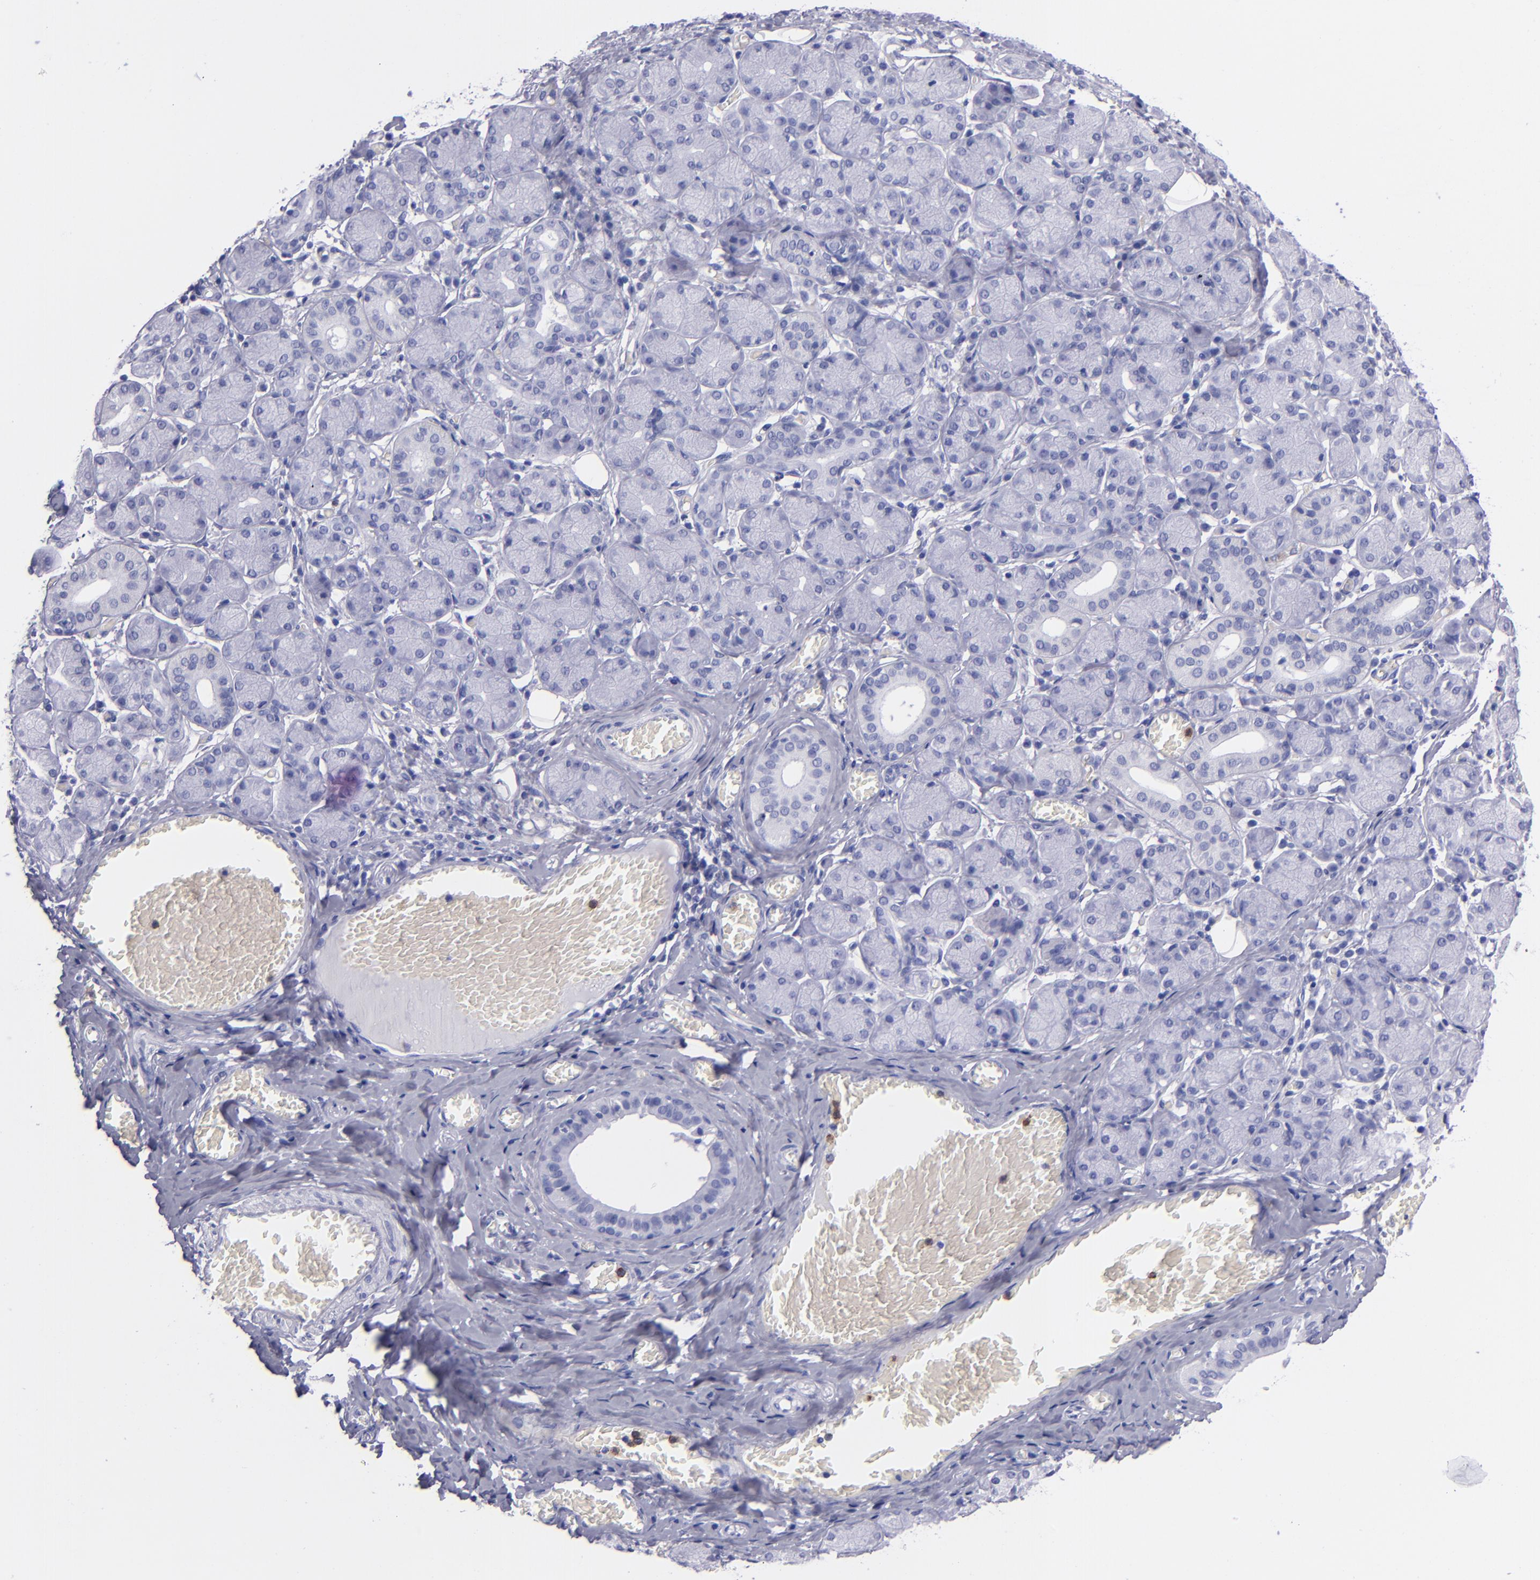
{"staining": {"intensity": "negative", "quantity": "none", "location": "none"}, "tissue": "salivary gland", "cell_type": "Glandular cells", "image_type": "normal", "snomed": [{"axis": "morphology", "description": "Normal tissue, NOS"}, {"axis": "topography", "description": "Salivary gland"}], "caption": "Protein analysis of benign salivary gland demonstrates no significant positivity in glandular cells. (DAB immunohistochemistry visualized using brightfield microscopy, high magnification).", "gene": "CR1", "patient": {"sex": "female", "age": 24}}